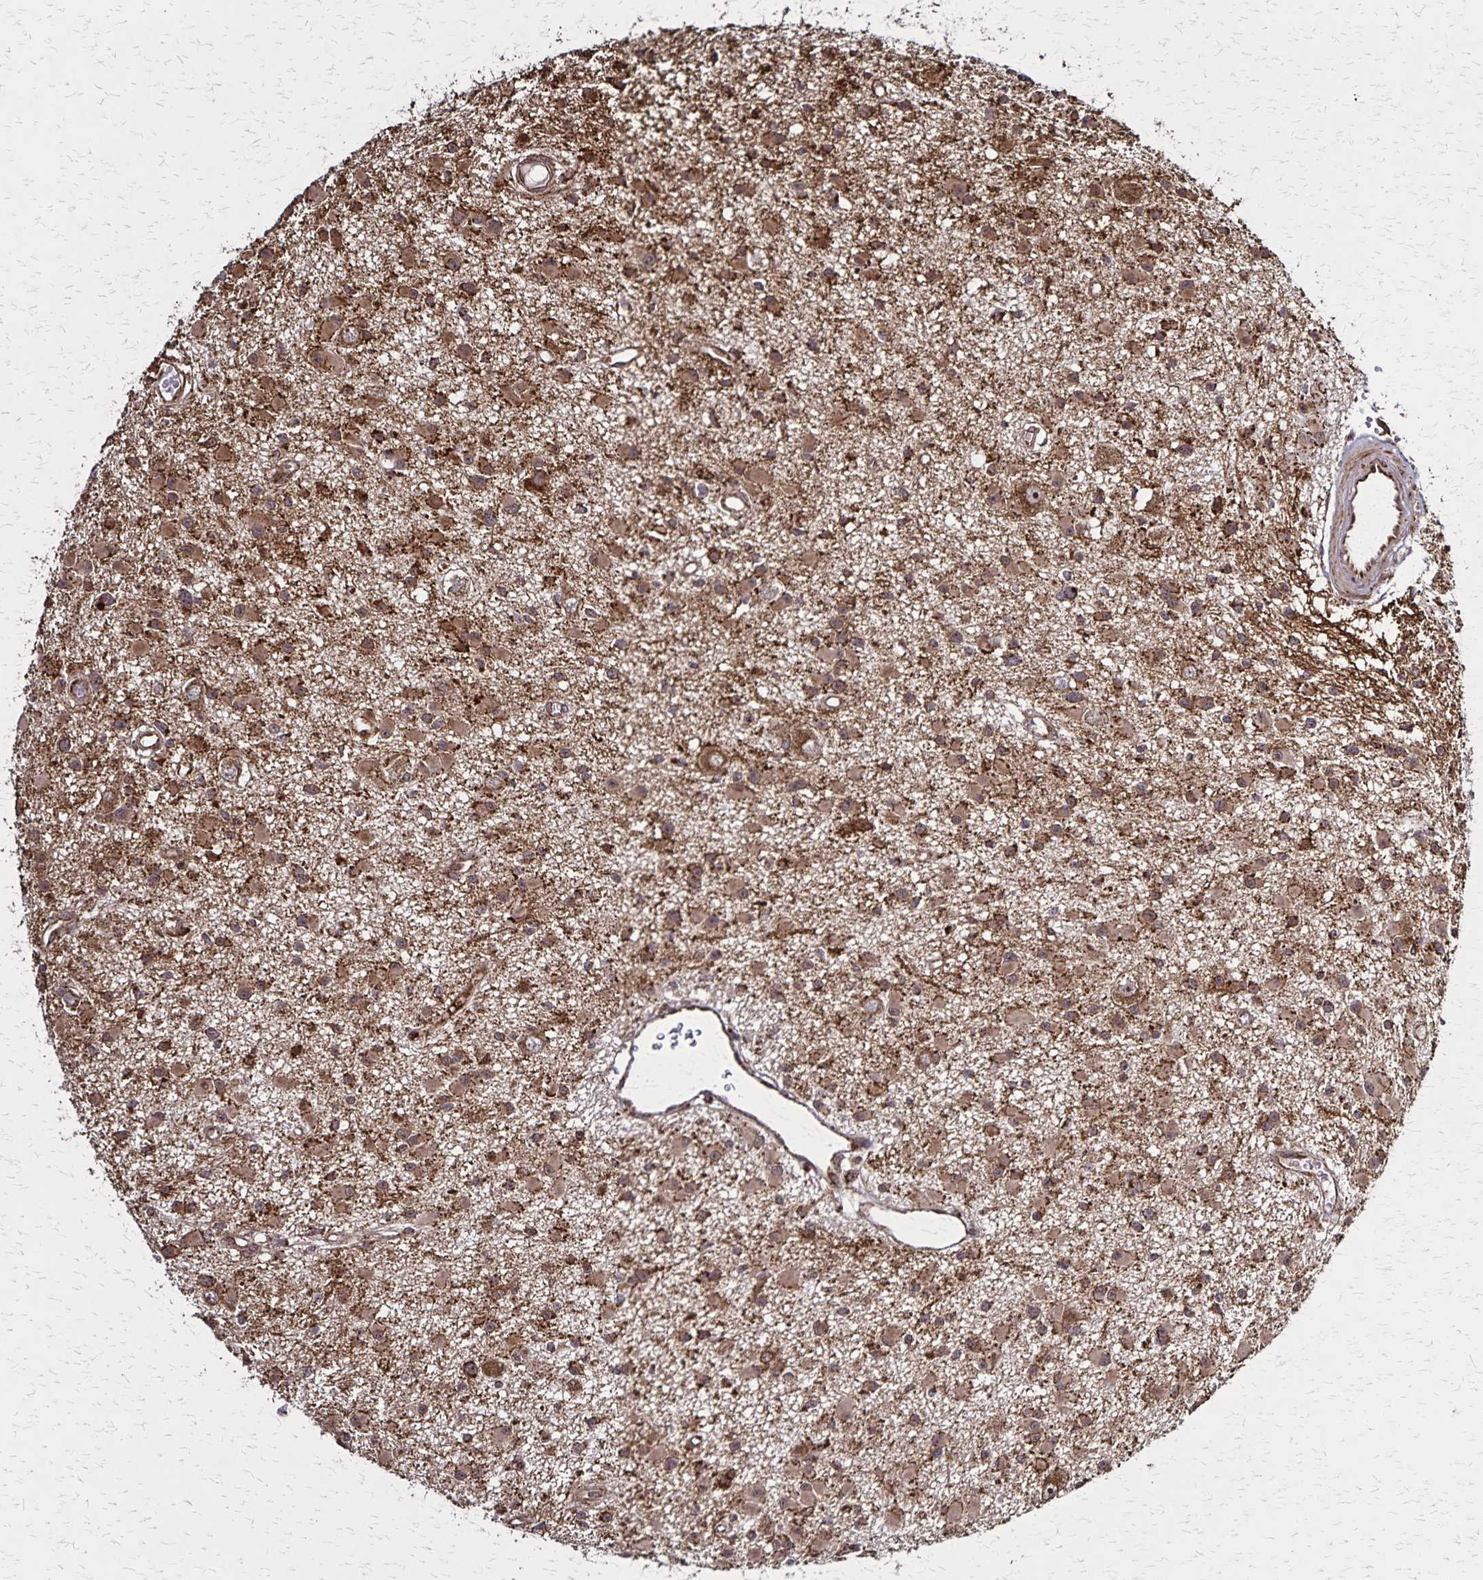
{"staining": {"intensity": "moderate", "quantity": ">75%", "location": "cytoplasmic/membranous"}, "tissue": "glioma", "cell_type": "Tumor cells", "image_type": "cancer", "snomed": [{"axis": "morphology", "description": "Glioma, malignant, High grade"}, {"axis": "topography", "description": "Brain"}], "caption": "Immunohistochemical staining of malignant high-grade glioma reveals medium levels of moderate cytoplasmic/membranous positivity in approximately >75% of tumor cells. The staining is performed using DAB brown chromogen to label protein expression. The nuclei are counter-stained blue using hematoxylin.", "gene": "NFS1", "patient": {"sex": "male", "age": 54}}